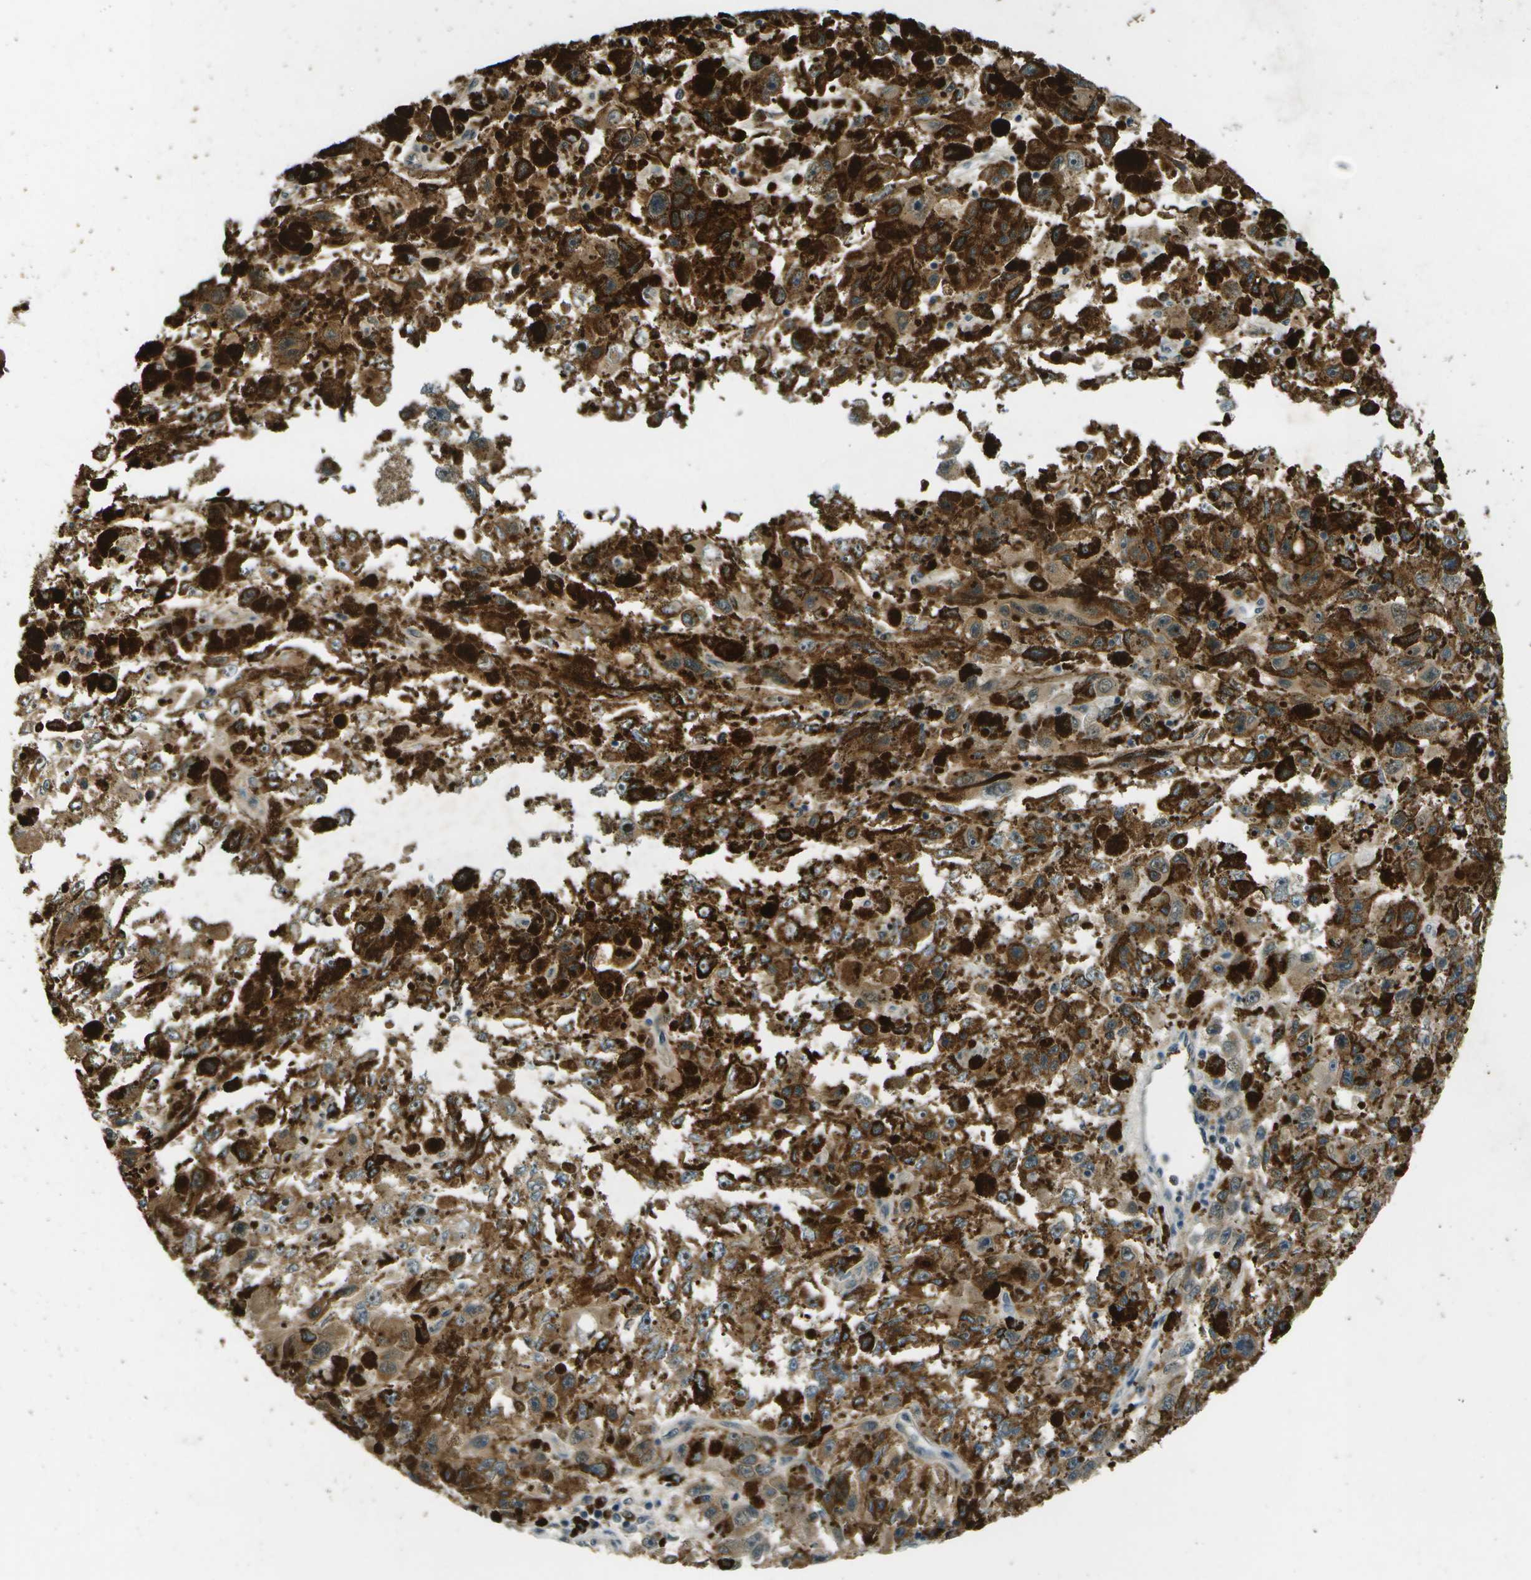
{"staining": {"intensity": "strong", "quantity": ">75%", "location": "cytoplasmic/membranous,nuclear"}, "tissue": "melanoma", "cell_type": "Tumor cells", "image_type": "cancer", "snomed": [{"axis": "morphology", "description": "Malignant melanoma, NOS"}, {"axis": "topography", "description": "Skin"}], "caption": "There is high levels of strong cytoplasmic/membranous and nuclear expression in tumor cells of malignant melanoma, as demonstrated by immunohistochemical staining (brown color).", "gene": "GANC", "patient": {"sex": "female", "age": 104}}